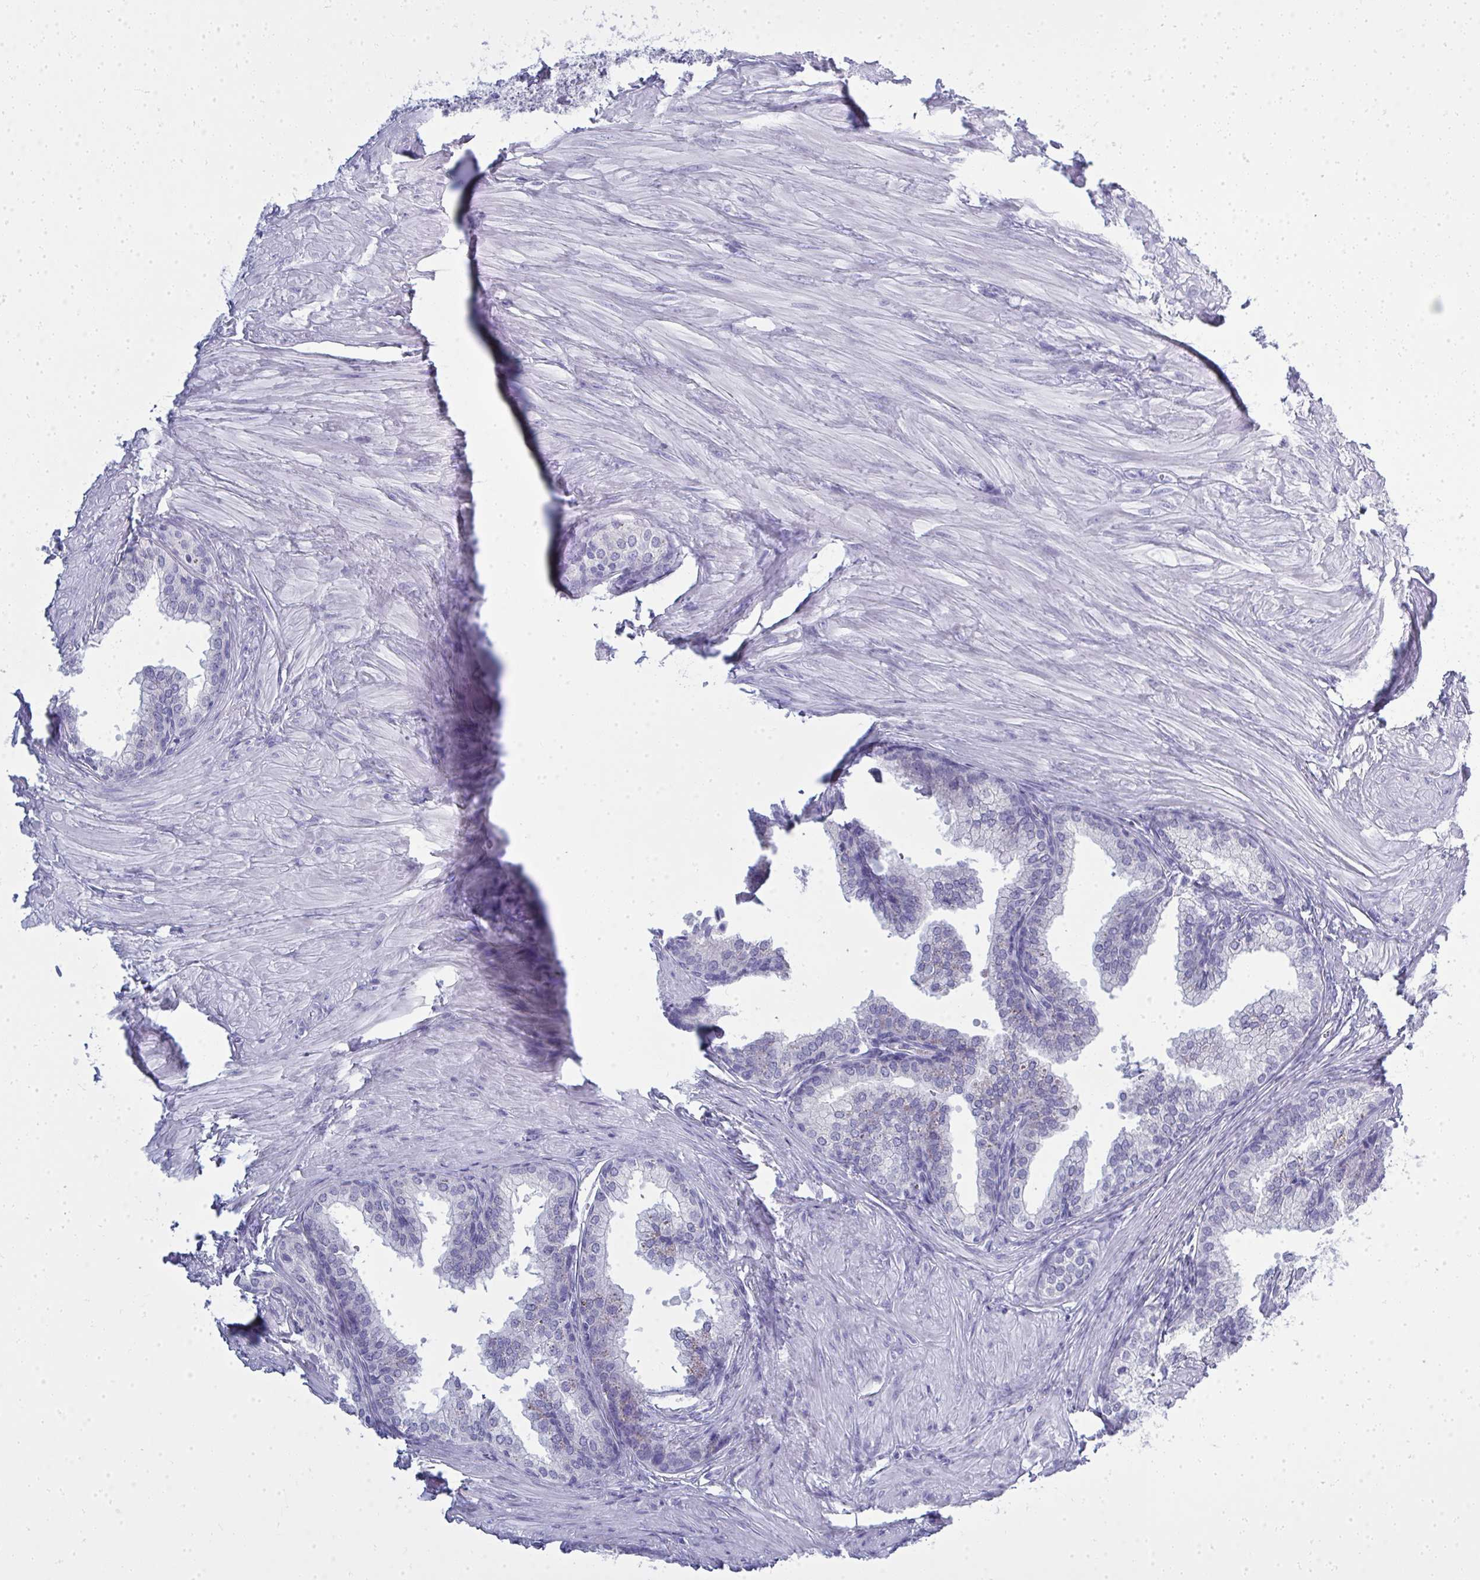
{"staining": {"intensity": "weak", "quantity": "<25%", "location": "cytoplasmic/membranous"}, "tissue": "prostate", "cell_type": "Glandular cells", "image_type": "normal", "snomed": [{"axis": "morphology", "description": "Normal tissue, NOS"}, {"axis": "topography", "description": "Prostate"}, {"axis": "topography", "description": "Peripheral nerve tissue"}], "caption": "Immunohistochemical staining of normal prostate exhibits no significant staining in glandular cells.", "gene": "QDPR", "patient": {"sex": "male", "age": 55}}